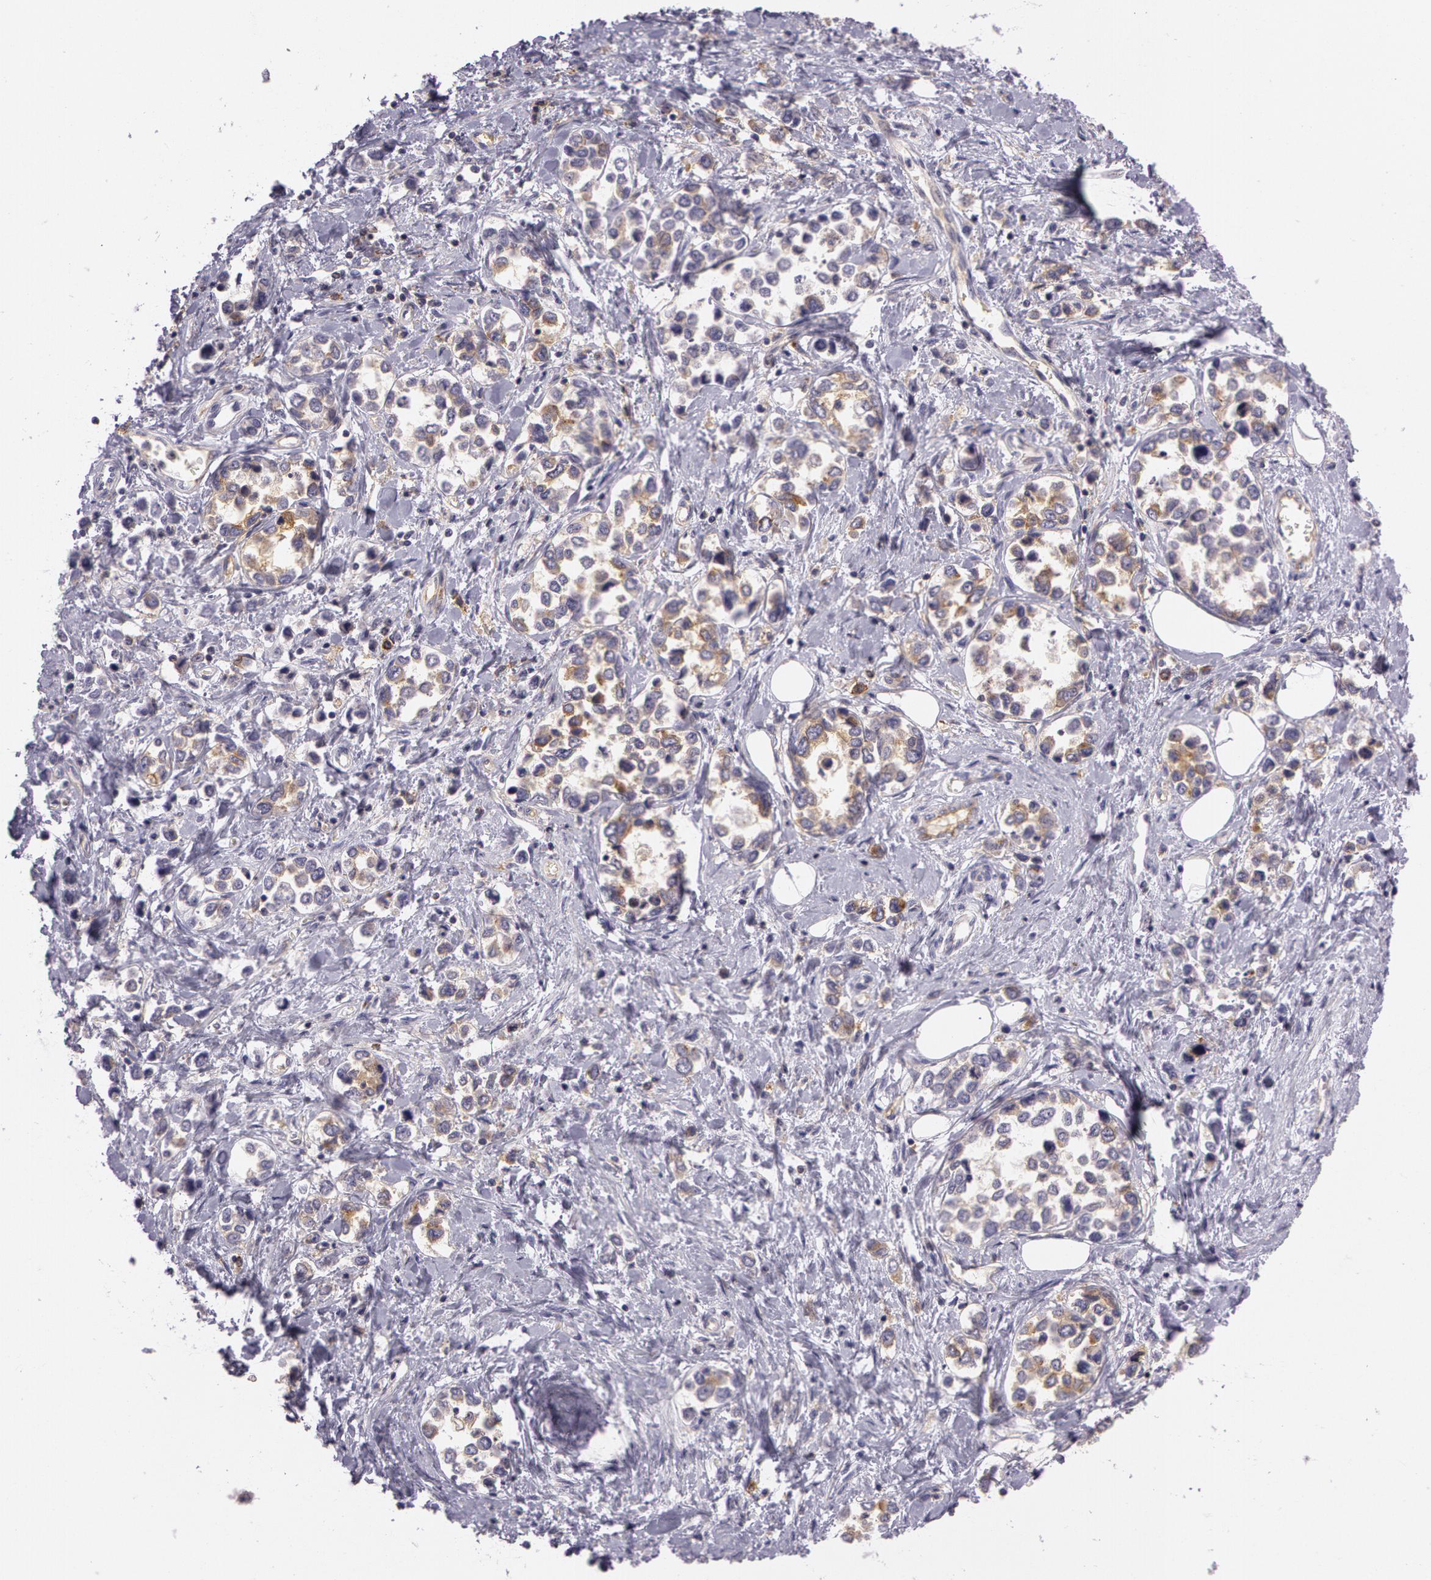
{"staining": {"intensity": "weak", "quantity": ">75%", "location": "cytoplasmic/membranous"}, "tissue": "stomach cancer", "cell_type": "Tumor cells", "image_type": "cancer", "snomed": [{"axis": "morphology", "description": "Adenocarcinoma, NOS"}, {"axis": "topography", "description": "Stomach, upper"}], "caption": "Protein staining shows weak cytoplasmic/membranous positivity in approximately >75% of tumor cells in stomach cancer (adenocarcinoma).", "gene": "LY75", "patient": {"sex": "male", "age": 76}}